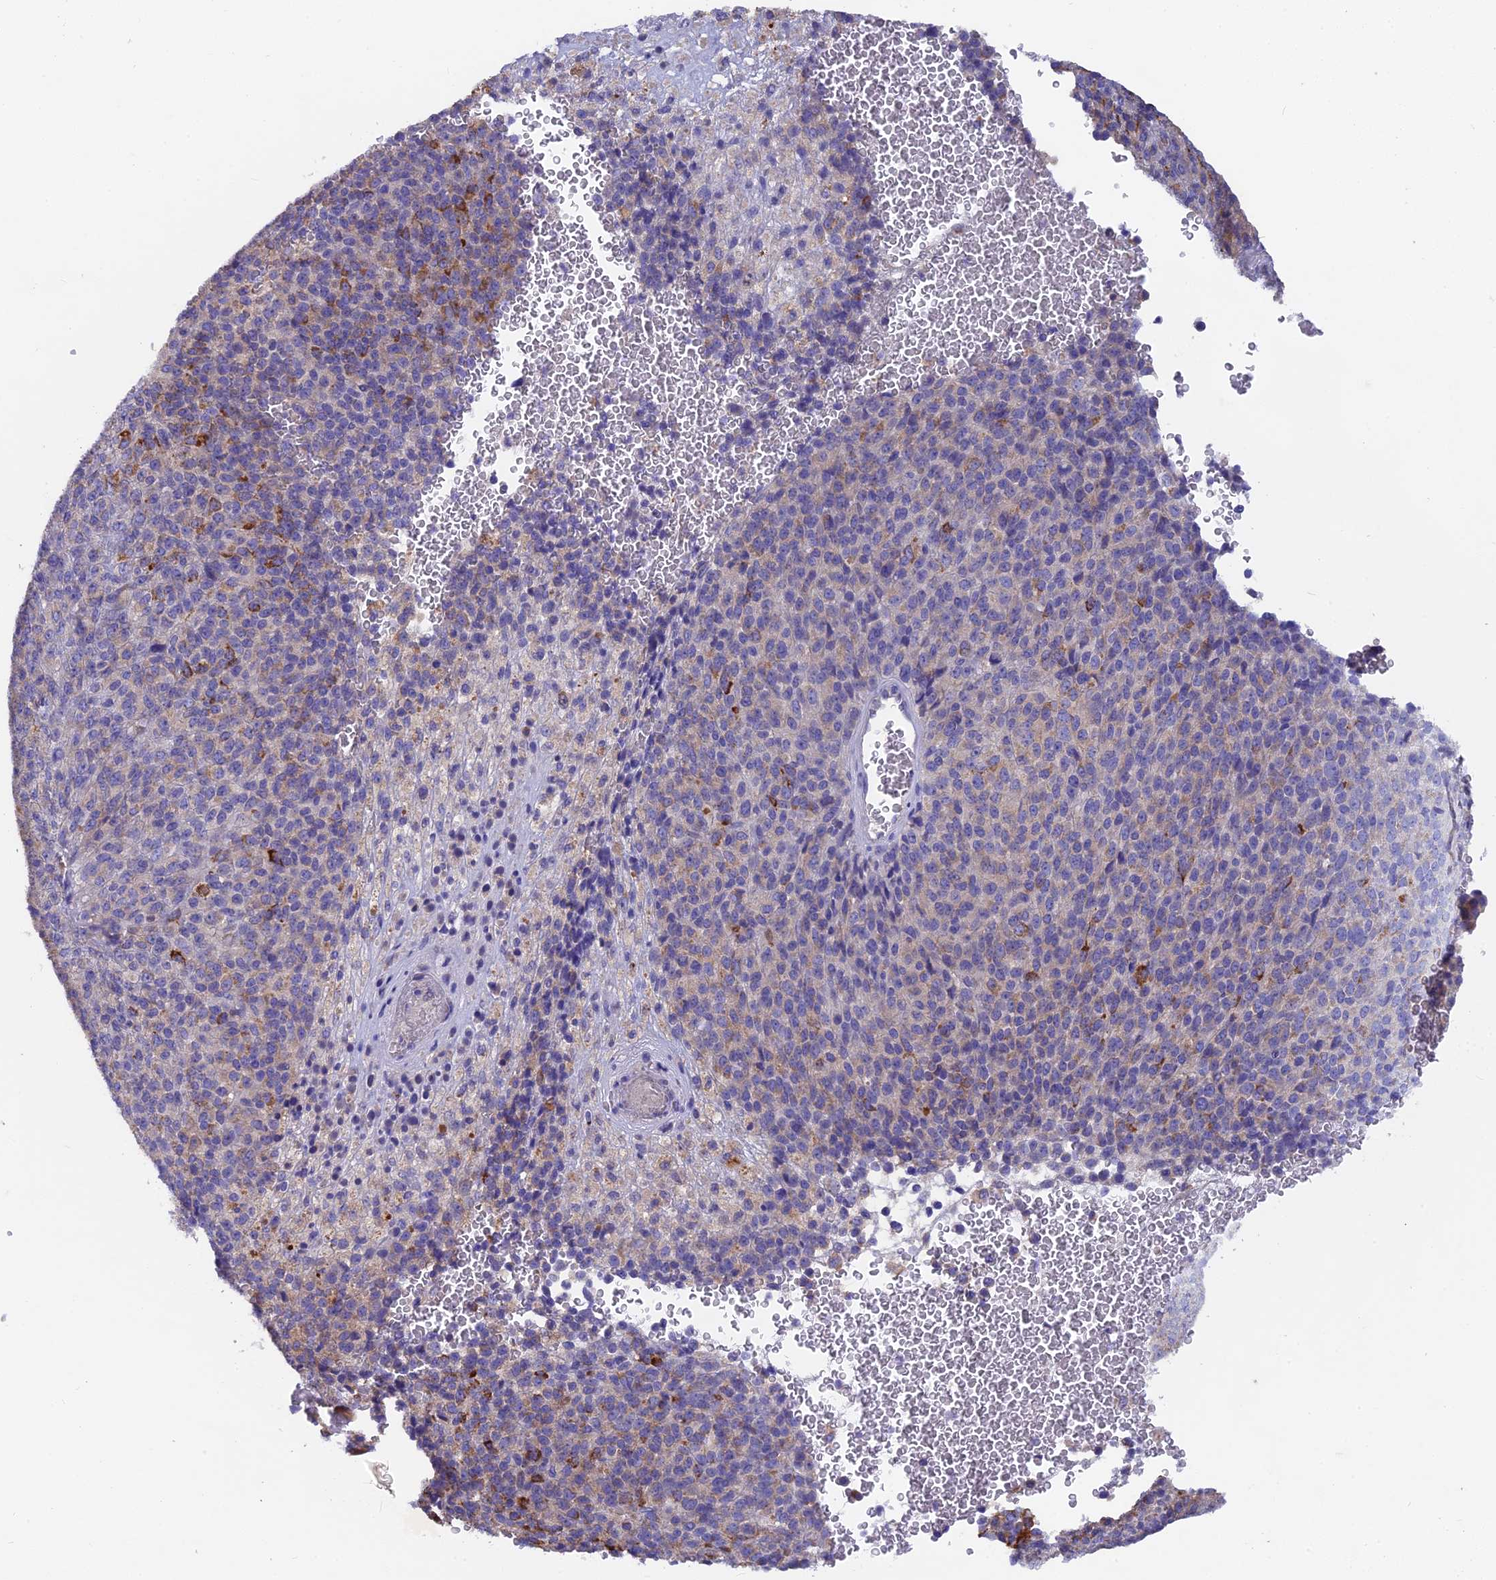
{"staining": {"intensity": "moderate", "quantity": "<25%", "location": "cytoplasmic/membranous"}, "tissue": "melanoma", "cell_type": "Tumor cells", "image_type": "cancer", "snomed": [{"axis": "morphology", "description": "Malignant melanoma, Metastatic site"}, {"axis": "topography", "description": "Brain"}], "caption": "Immunohistochemical staining of human melanoma demonstrates low levels of moderate cytoplasmic/membranous staining in about <25% of tumor cells.", "gene": "PZP", "patient": {"sex": "female", "age": 56}}